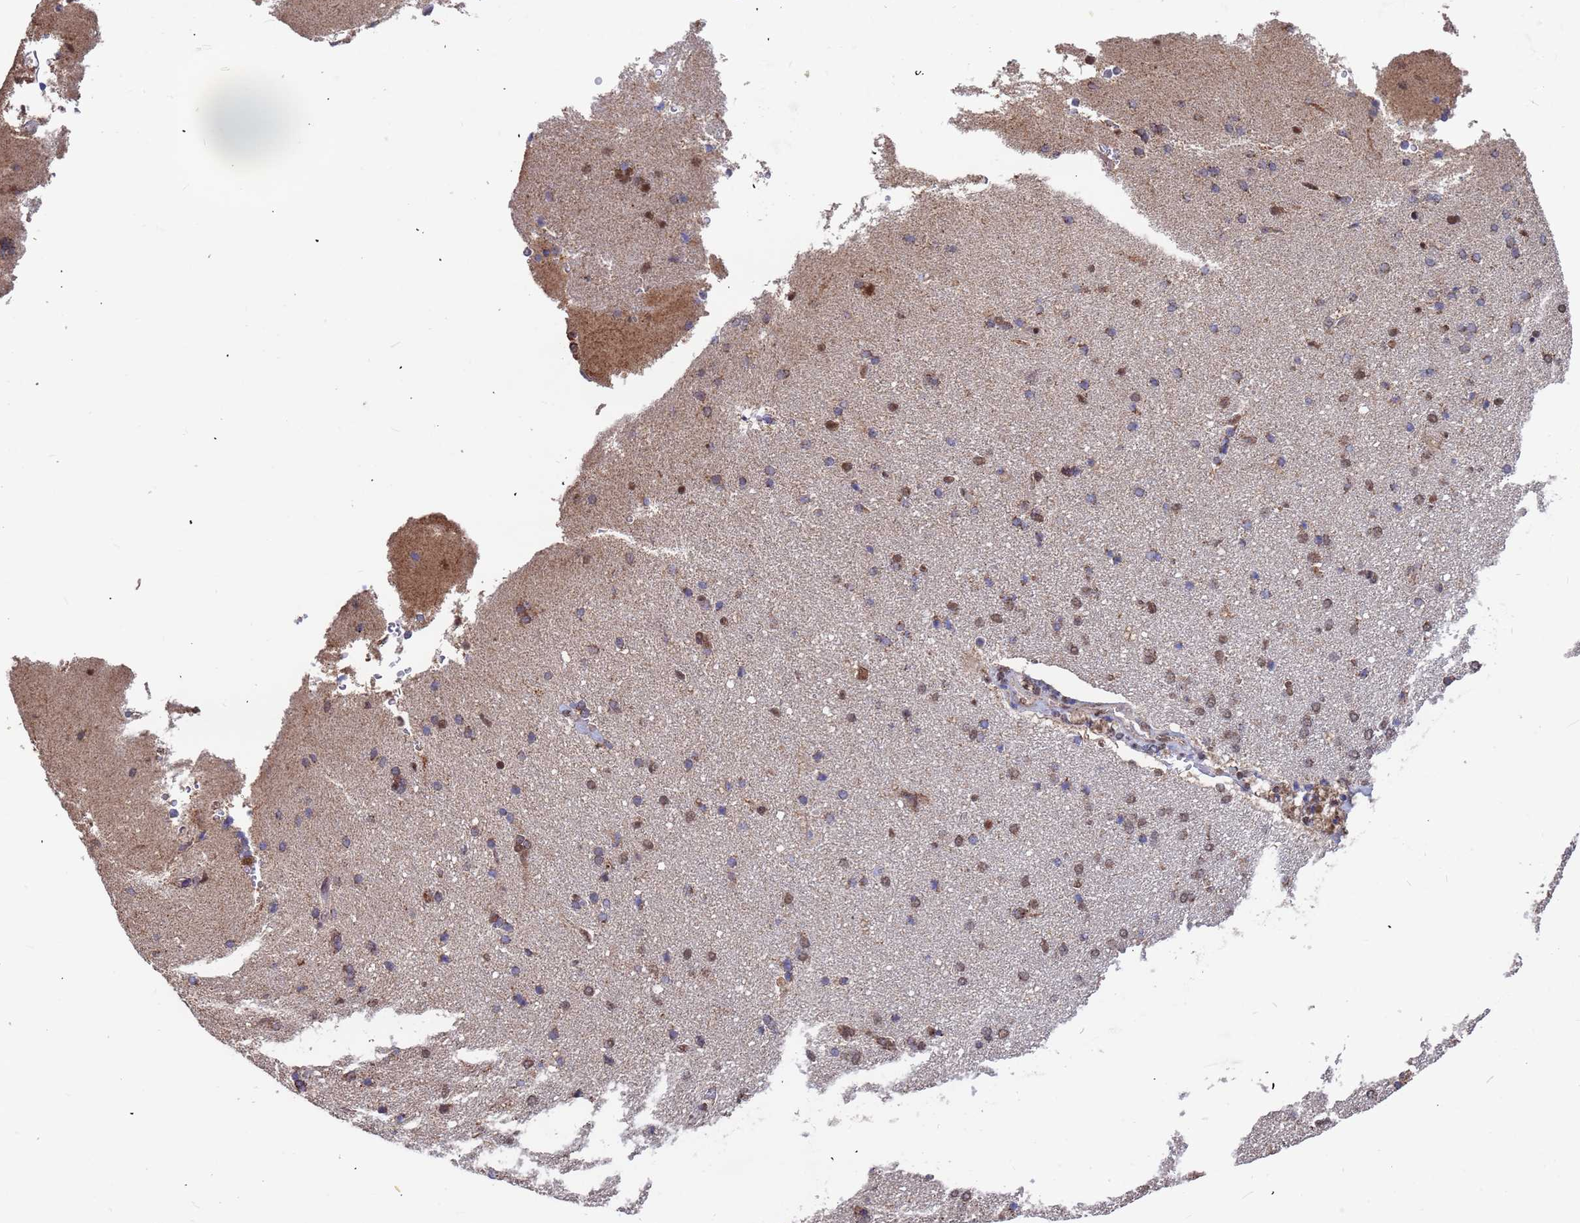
{"staining": {"intensity": "negative", "quantity": "none", "location": "none"}, "tissue": "cerebral cortex", "cell_type": "Endothelial cells", "image_type": "normal", "snomed": [{"axis": "morphology", "description": "Normal tissue, NOS"}, {"axis": "topography", "description": "Cerebral cortex"}], "caption": "This is an IHC photomicrograph of normal cerebral cortex. There is no positivity in endothelial cells.", "gene": "DENND2B", "patient": {"sex": "male", "age": 62}}